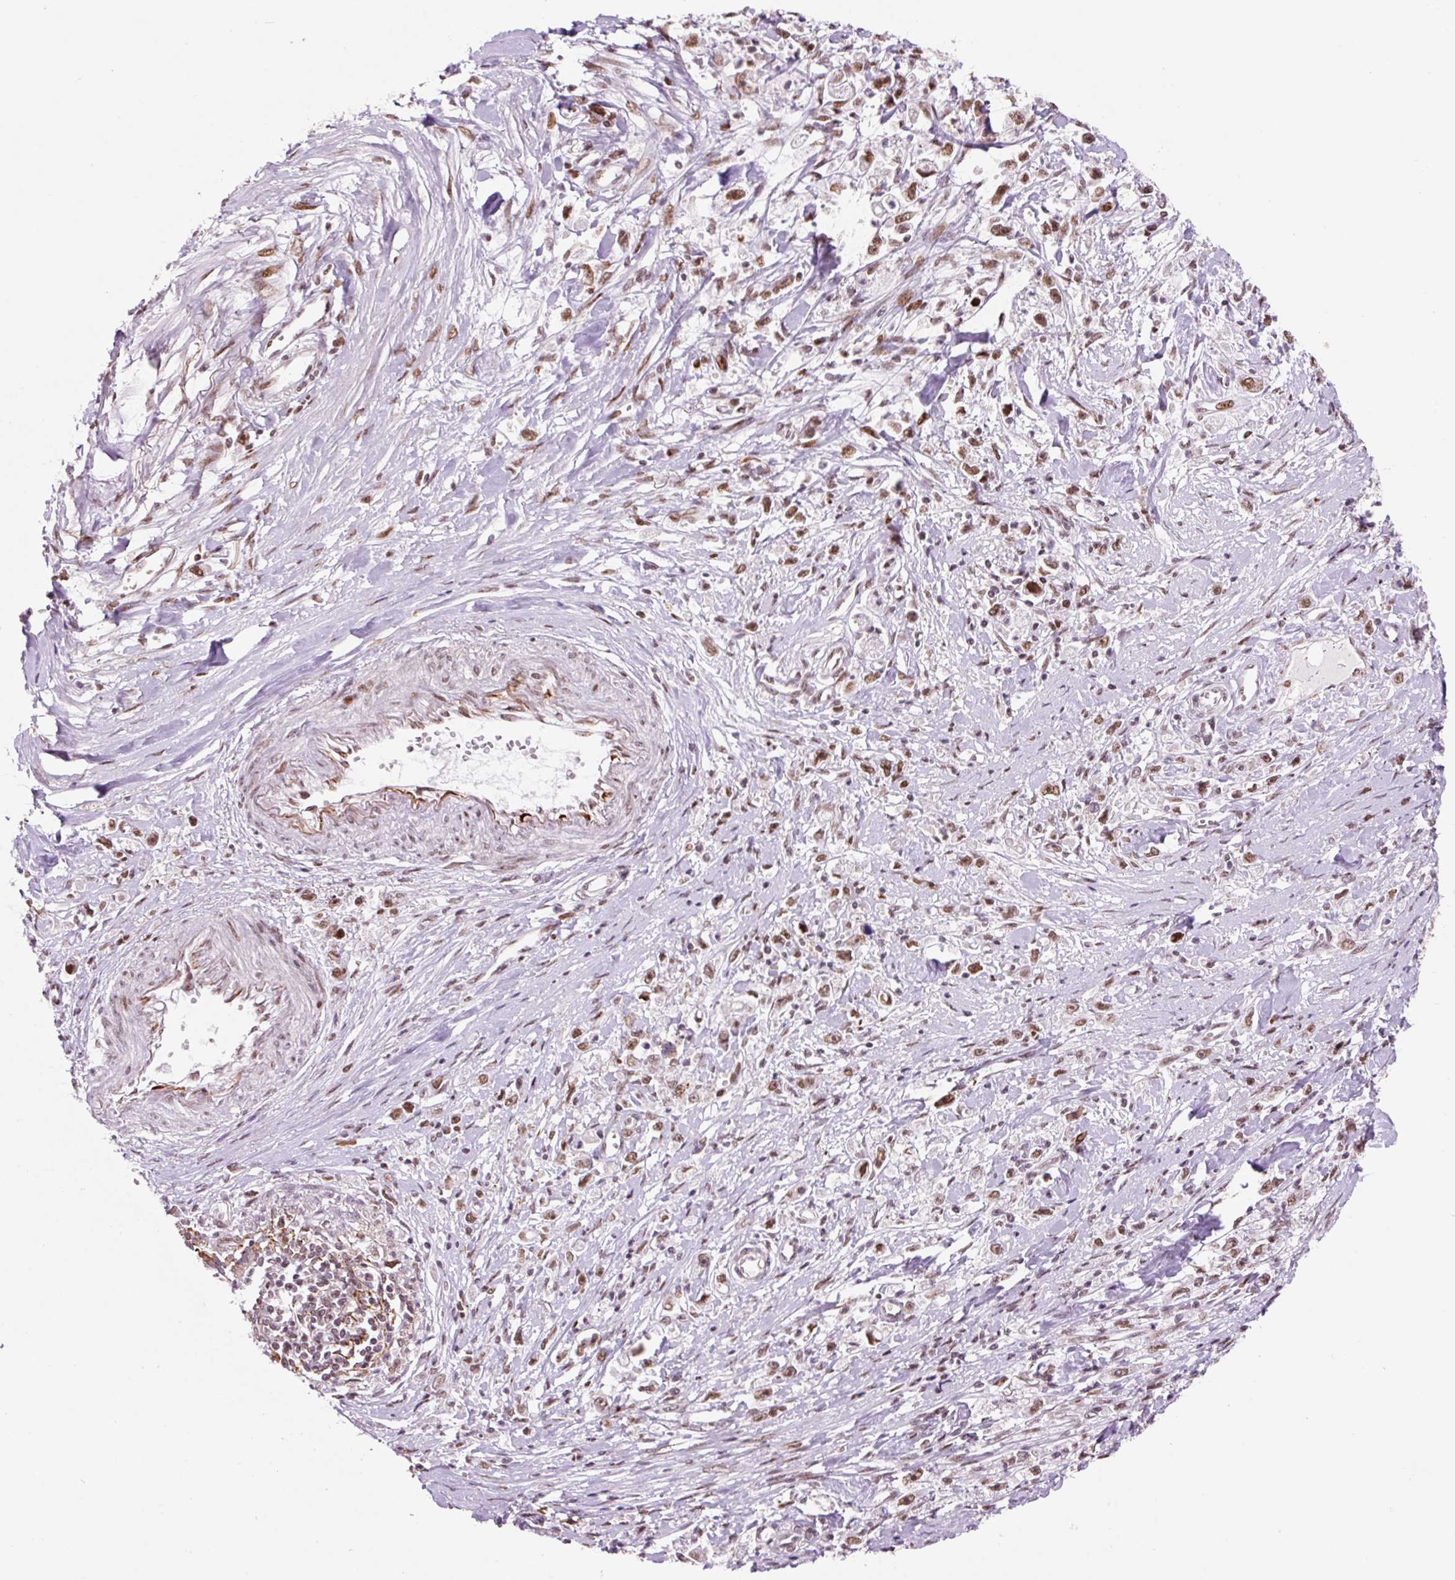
{"staining": {"intensity": "moderate", "quantity": ">75%", "location": "nuclear"}, "tissue": "stomach cancer", "cell_type": "Tumor cells", "image_type": "cancer", "snomed": [{"axis": "morphology", "description": "Adenocarcinoma, NOS"}, {"axis": "topography", "description": "Stomach"}], "caption": "Tumor cells demonstrate medium levels of moderate nuclear staining in about >75% of cells in stomach cancer.", "gene": "CCNL2", "patient": {"sex": "female", "age": 59}}